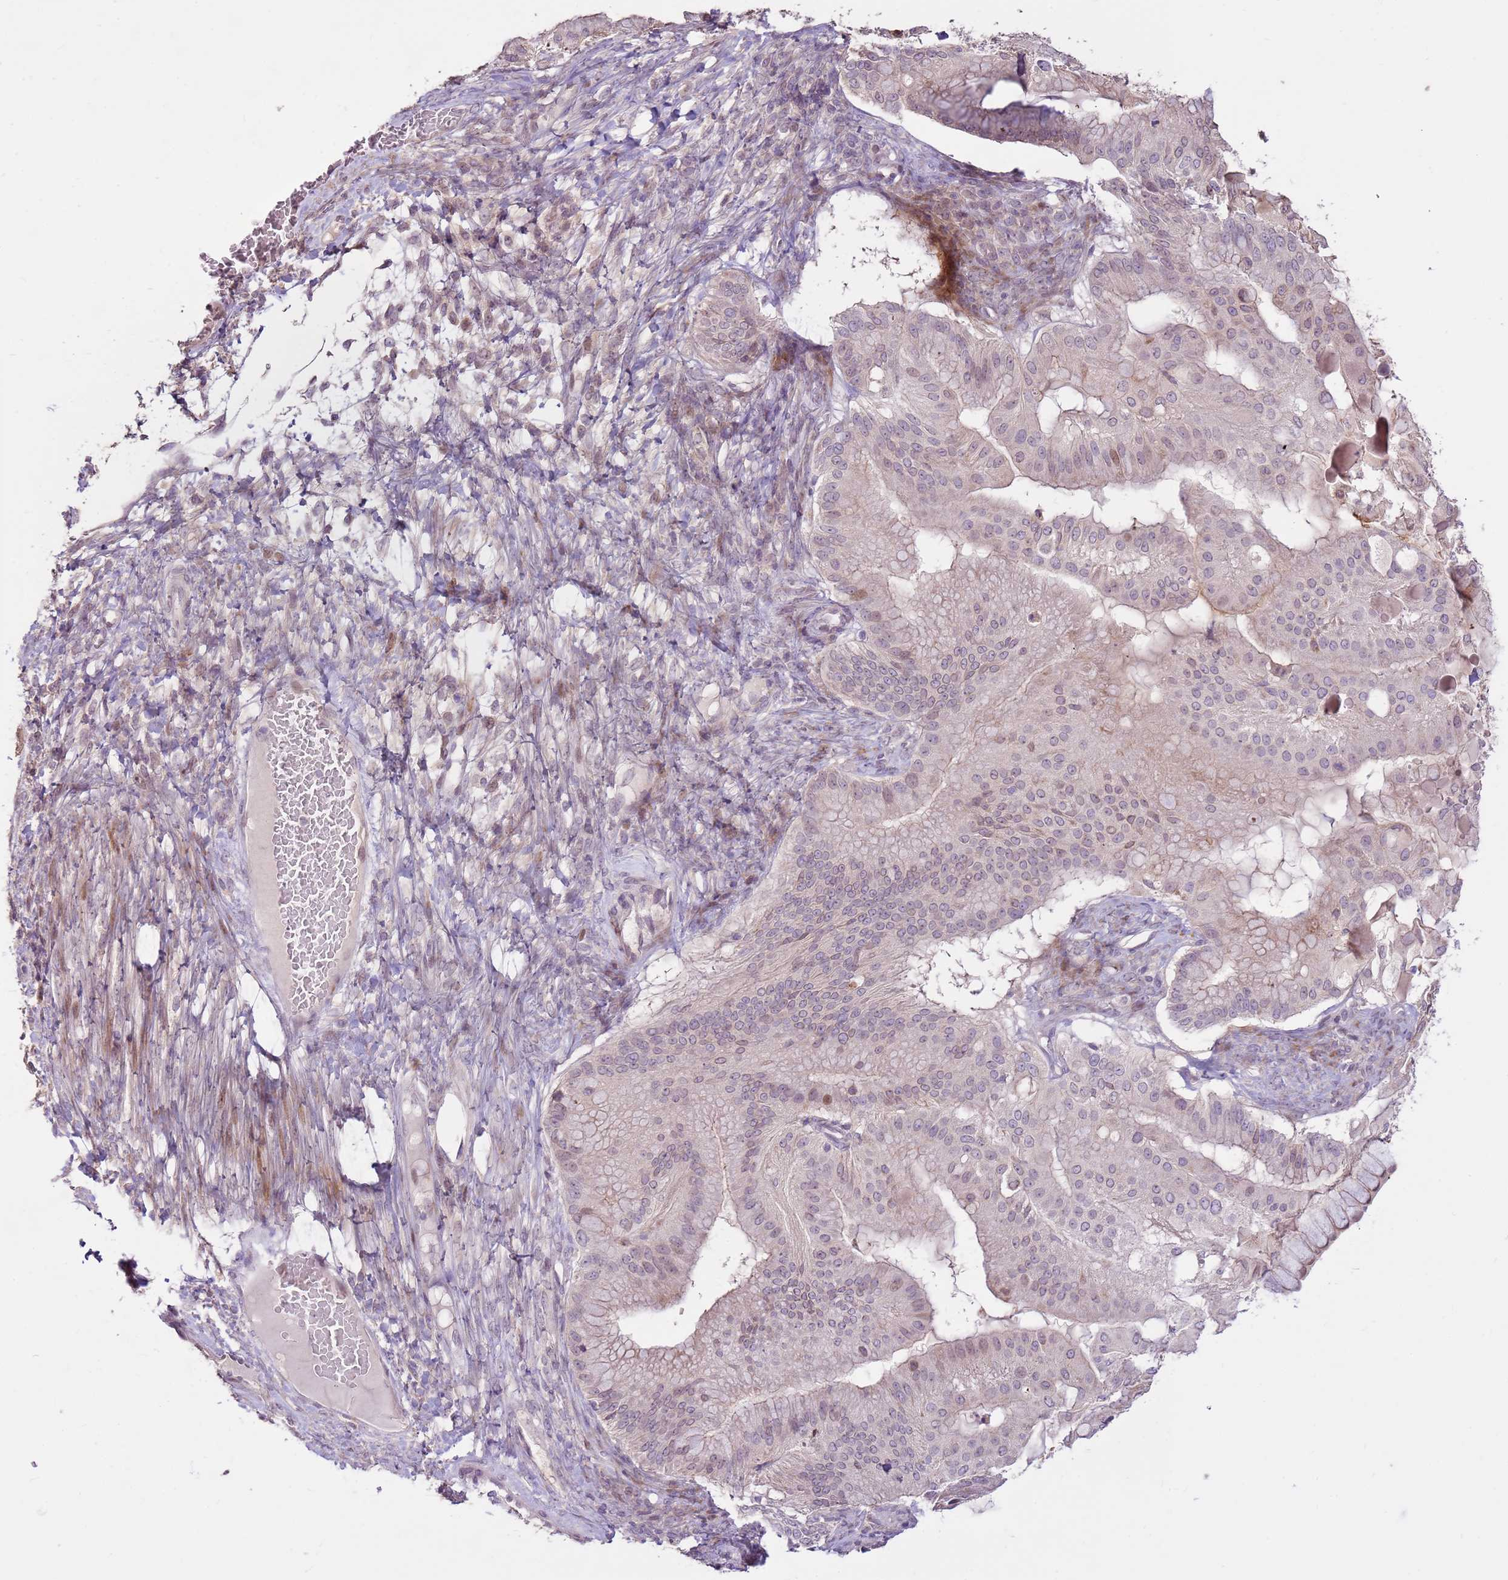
{"staining": {"intensity": "moderate", "quantity": "<25%", "location": "cytoplasmic/membranous,nuclear"}, "tissue": "ovarian cancer", "cell_type": "Tumor cells", "image_type": "cancer", "snomed": [{"axis": "morphology", "description": "Cystadenocarcinoma, mucinous, NOS"}, {"axis": "topography", "description": "Ovary"}], "caption": "Moderate cytoplasmic/membranous and nuclear expression for a protein is identified in about <25% of tumor cells of ovarian mucinous cystadenocarcinoma using IHC.", "gene": "LGI4", "patient": {"sex": "female", "age": 61}}